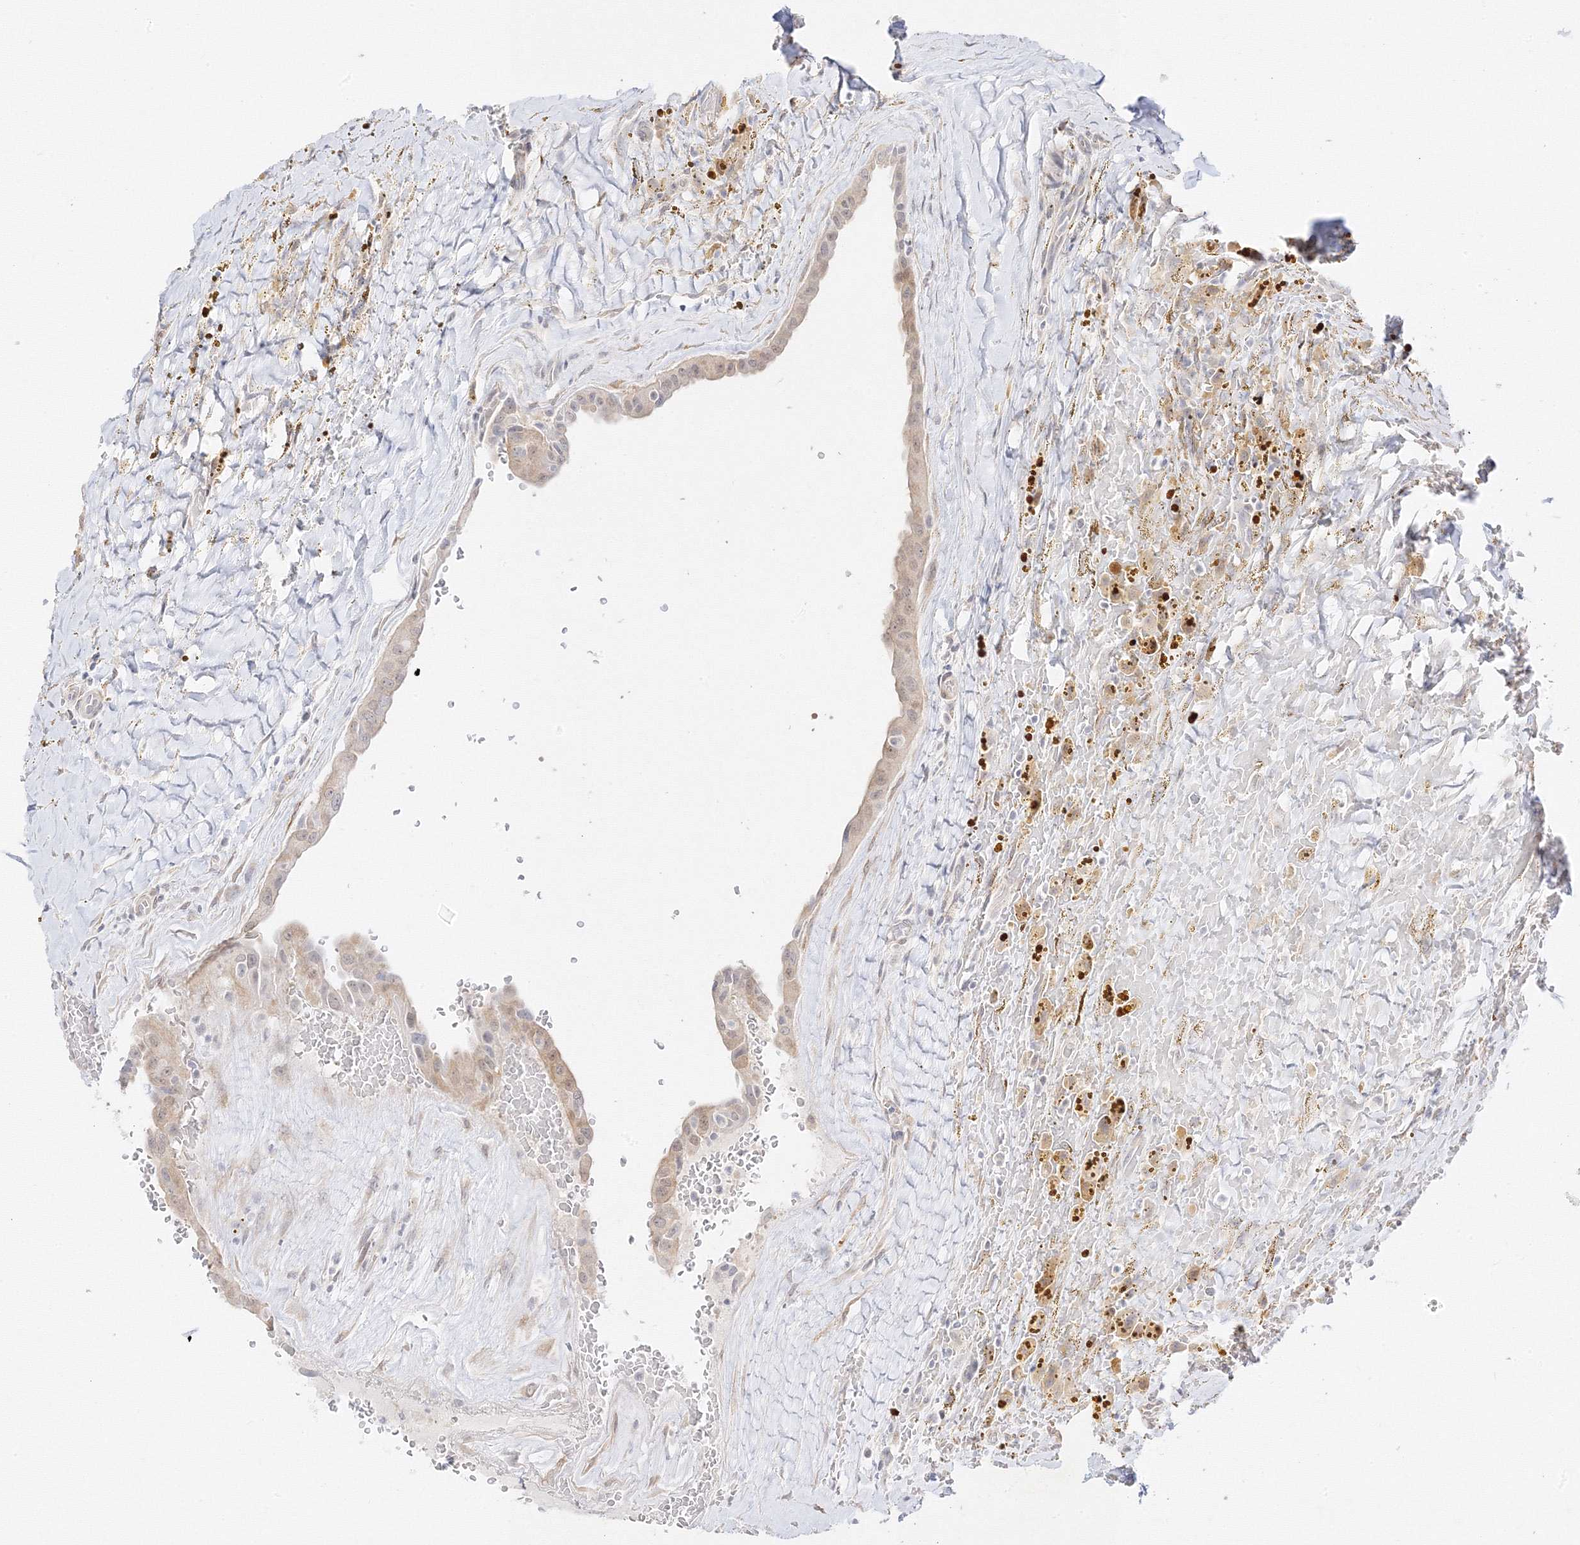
{"staining": {"intensity": "weak", "quantity": "25%-75%", "location": "cytoplasmic/membranous,nuclear"}, "tissue": "thyroid cancer", "cell_type": "Tumor cells", "image_type": "cancer", "snomed": [{"axis": "morphology", "description": "Papillary adenocarcinoma, NOS"}, {"axis": "topography", "description": "Thyroid gland"}], "caption": "The photomicrograph reveals staining of papillary adenocarcinoma (thyroid), revealing weak cytoplasmic/membranous and nuclear protein staining (brown color) within tumor cells. (IHC, brightfield microscopy, high magnification).", "gene": "C2CD2", "patient": {"sex": "male", "age": 77}}